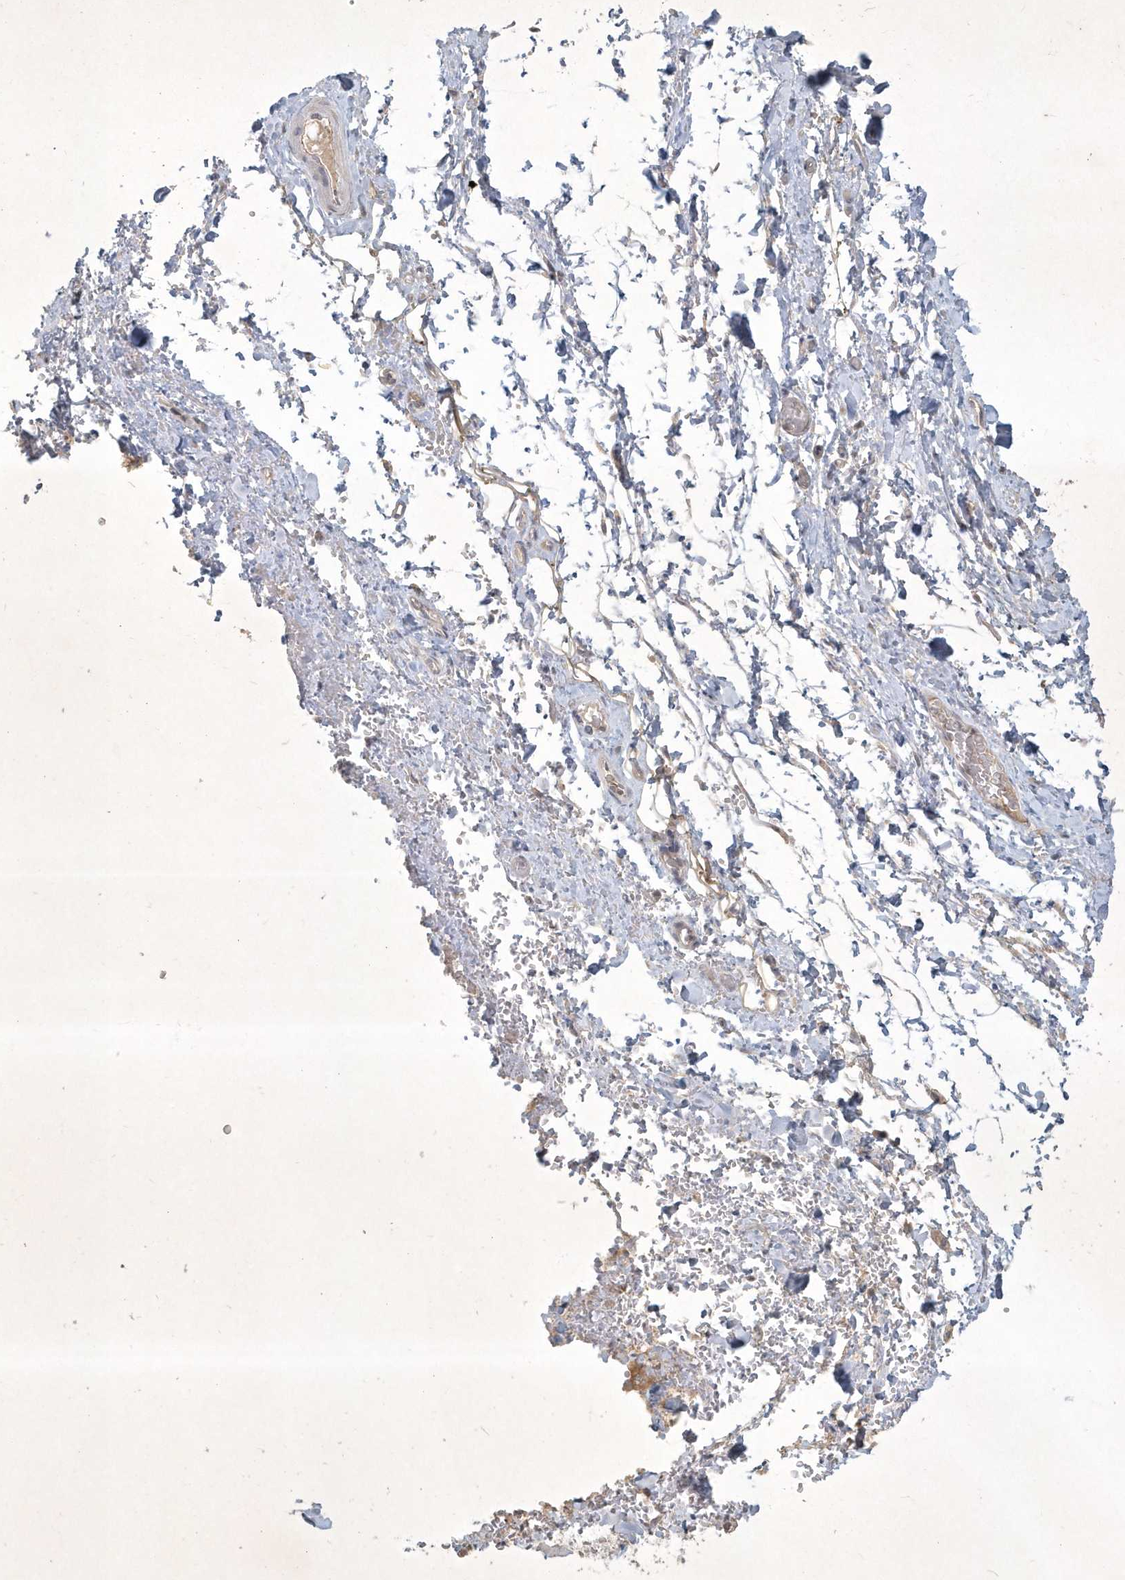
{"staining": {"intensity": "weak", "quantity": ">75%", "location": "cytoplasmic/membranous"}, "tissue": "adipose tissue", "cell_type": "Adipocytes", "image_type": "normal", "snomed": [{"axis": "morphology", "description": "Normal tissue, NOS"}, {"axis": "morphology", "description": "Adenocarcinoma, NOS"}, {"axis": "topography", "description": "Stomach, upper"}, {"axis": "topography", "description": "Peripheral nerve tissue"}], "caption": "Adipose tissue stained with immunohistochemistry (IHC) shows weak cytoplasmic/membranous expression in about >75% of adipocytes. Nuclei are stained in blue.", "gene": "BOD1L2", "patient": {"sex": "male", "age": 62}}